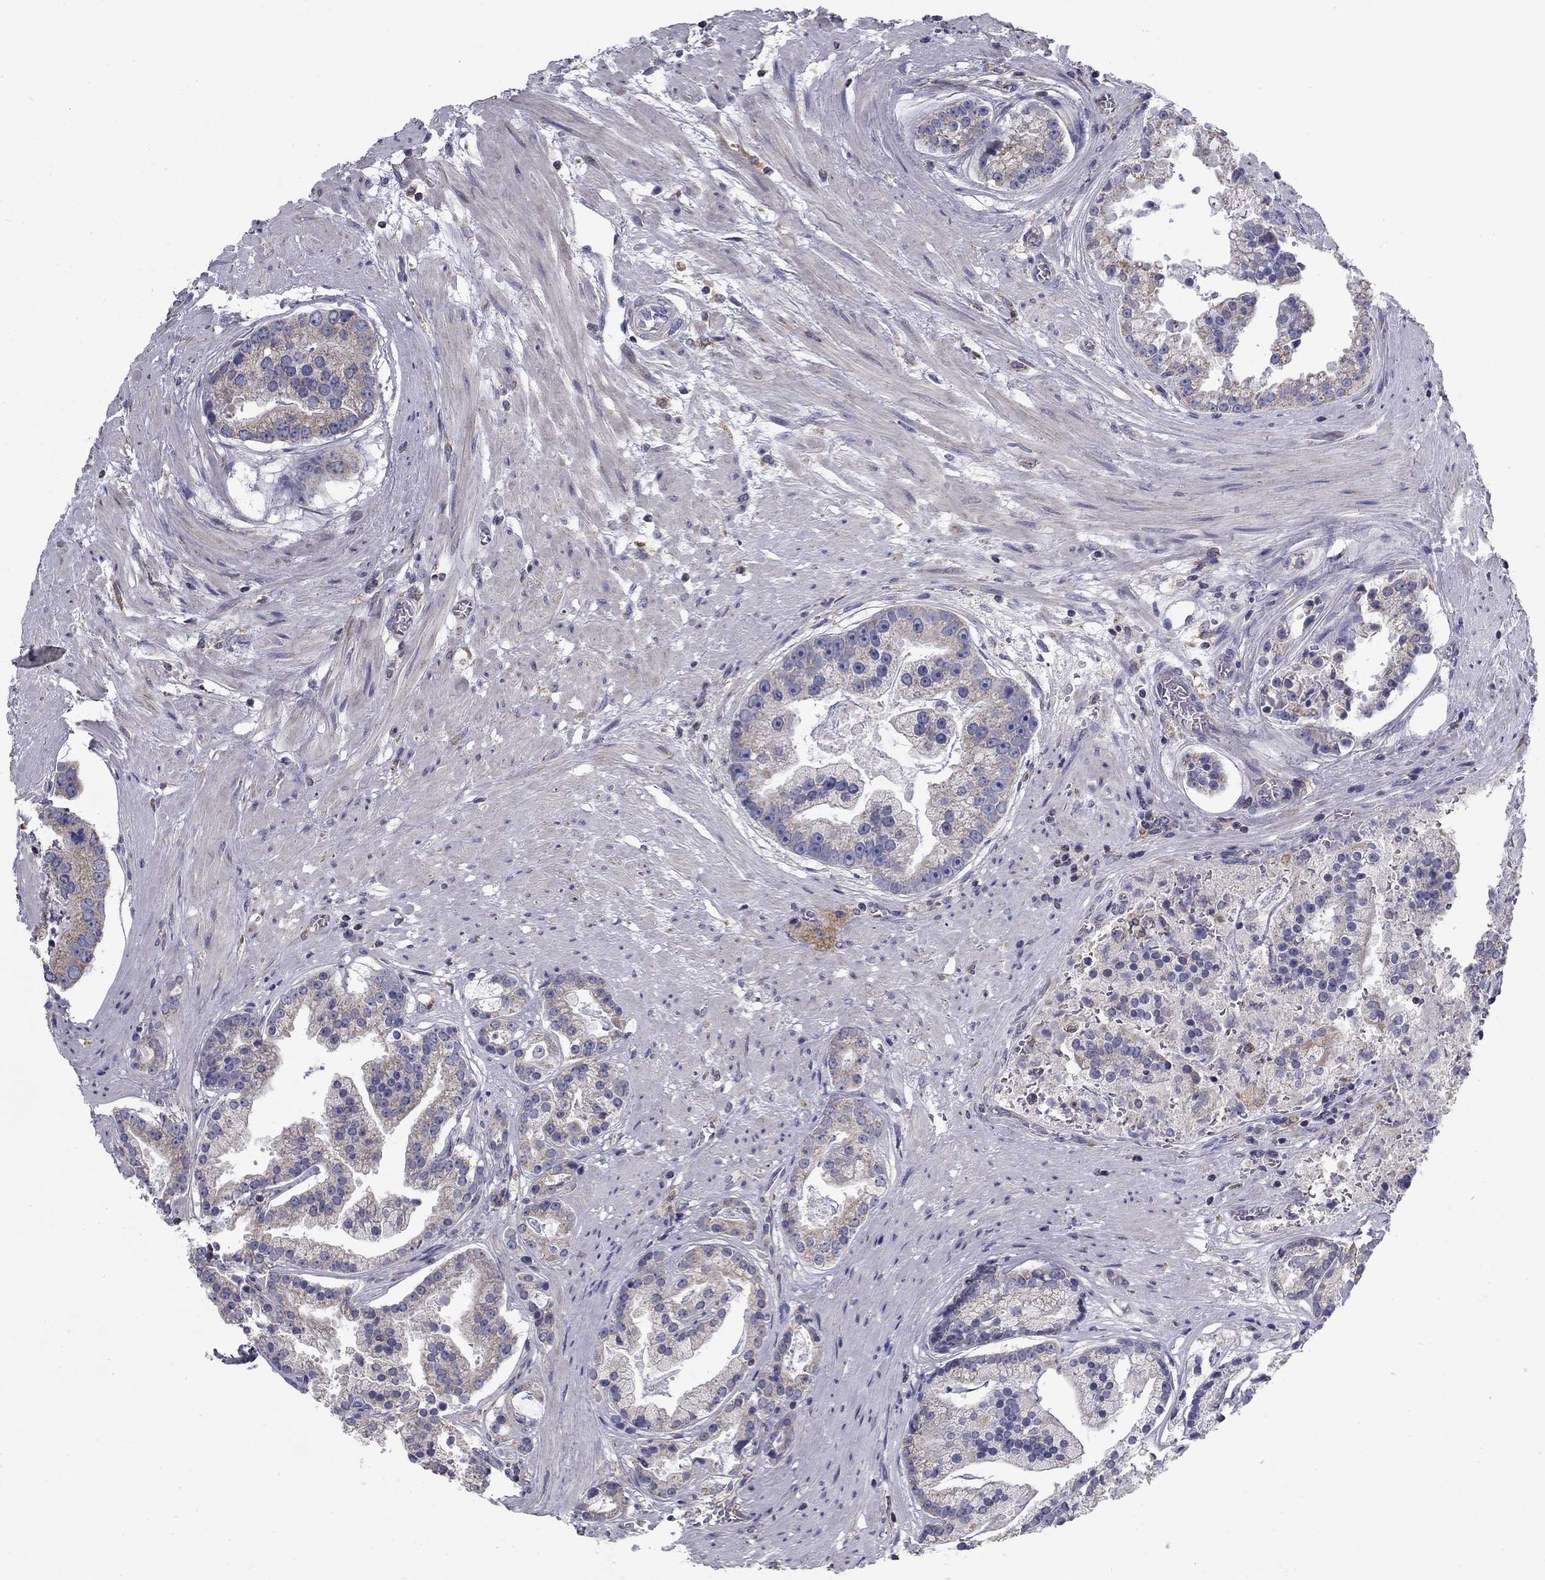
{"staining": {"intensity": "weak", "quantity": "<25%", "location": "cytoplasmic/membranous"}, "tissue": "prostate cancer", "cell_type": "Tumor cells", "image_type": "cancer", "snomed": [{"axis": "morphology", "description": "Adenocarcinoma, NOS"}, {"axis": "topography", "description": "Prostate and seminal vesicle, NOS"}, {"axis": "topography", "description": "Prostate"}], "caption": "The micrograph demonstrates no significant expression in tumor cells of adenocarcinoma (prostate). (DAB (3,3'-diaminobenzidine) immunohistochemistry (IHC) visualized using brightfield microscopy, high magnification).", "gene": "NME5", "patient": {"sex": "male", "age": 44}}